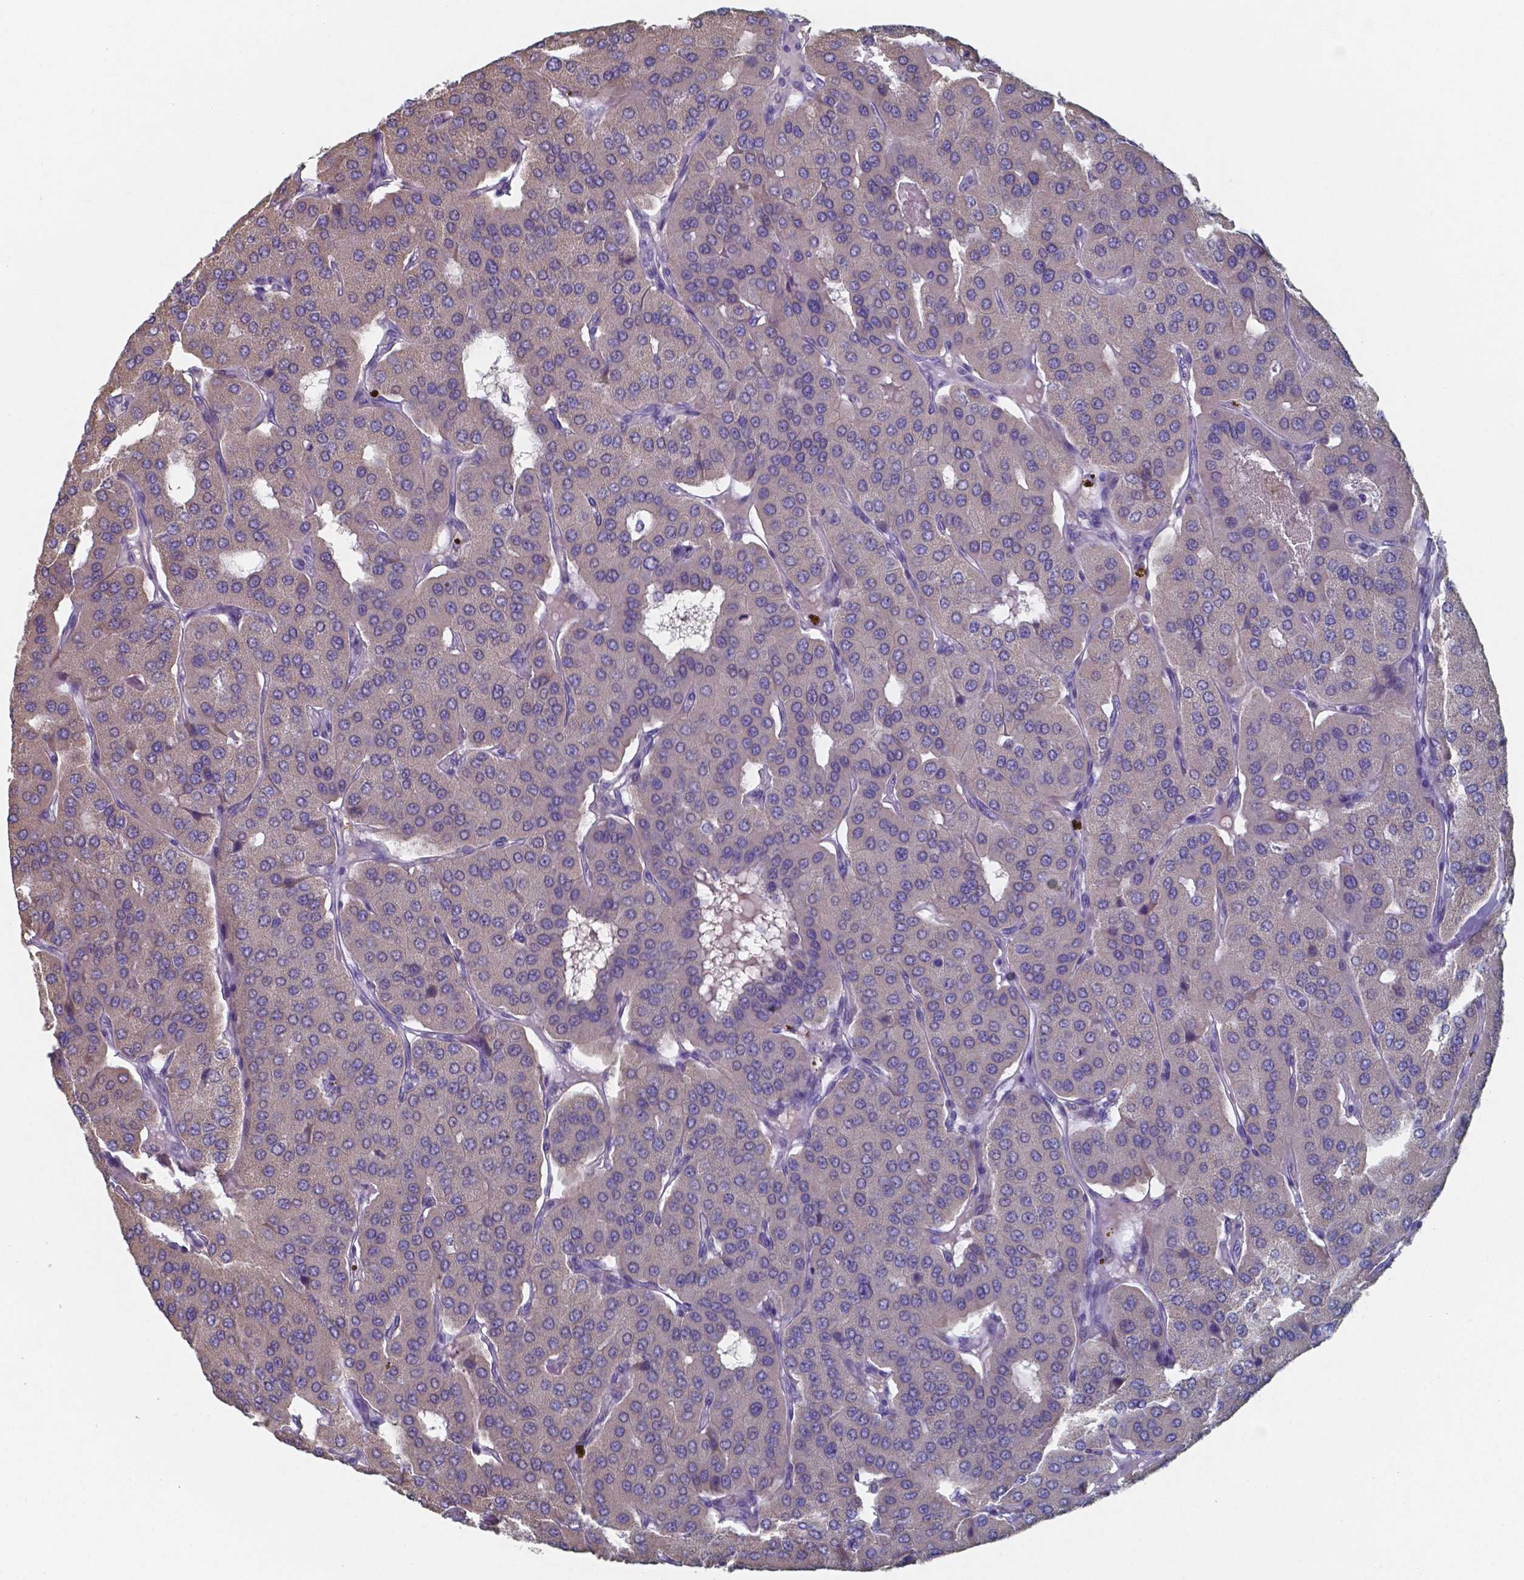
{"staining": {"intensity": "negative", "quantity": "none", "location": "none"}, "tissue": "parathyroid gland", "cell_type": "Glandular cells", "image_type": "normal", "snomed": [{"axis": "morphology", "description": "Normal tissue, NOS"}, {"axis": "morphology", "description": "Adenoma, NOS"}, {"axis": "topography", "description": "Parathyroid gland"}], "caption": "The photomicrograph demonstrates no staining of glandular cells in normal parathyroid gland. (DAB immunohistochemistry (IHC) visualized using brightfield microscopy, high magnification).", "gene": "FOXJ1", "patient": {"sex": "female", "age": 86}}